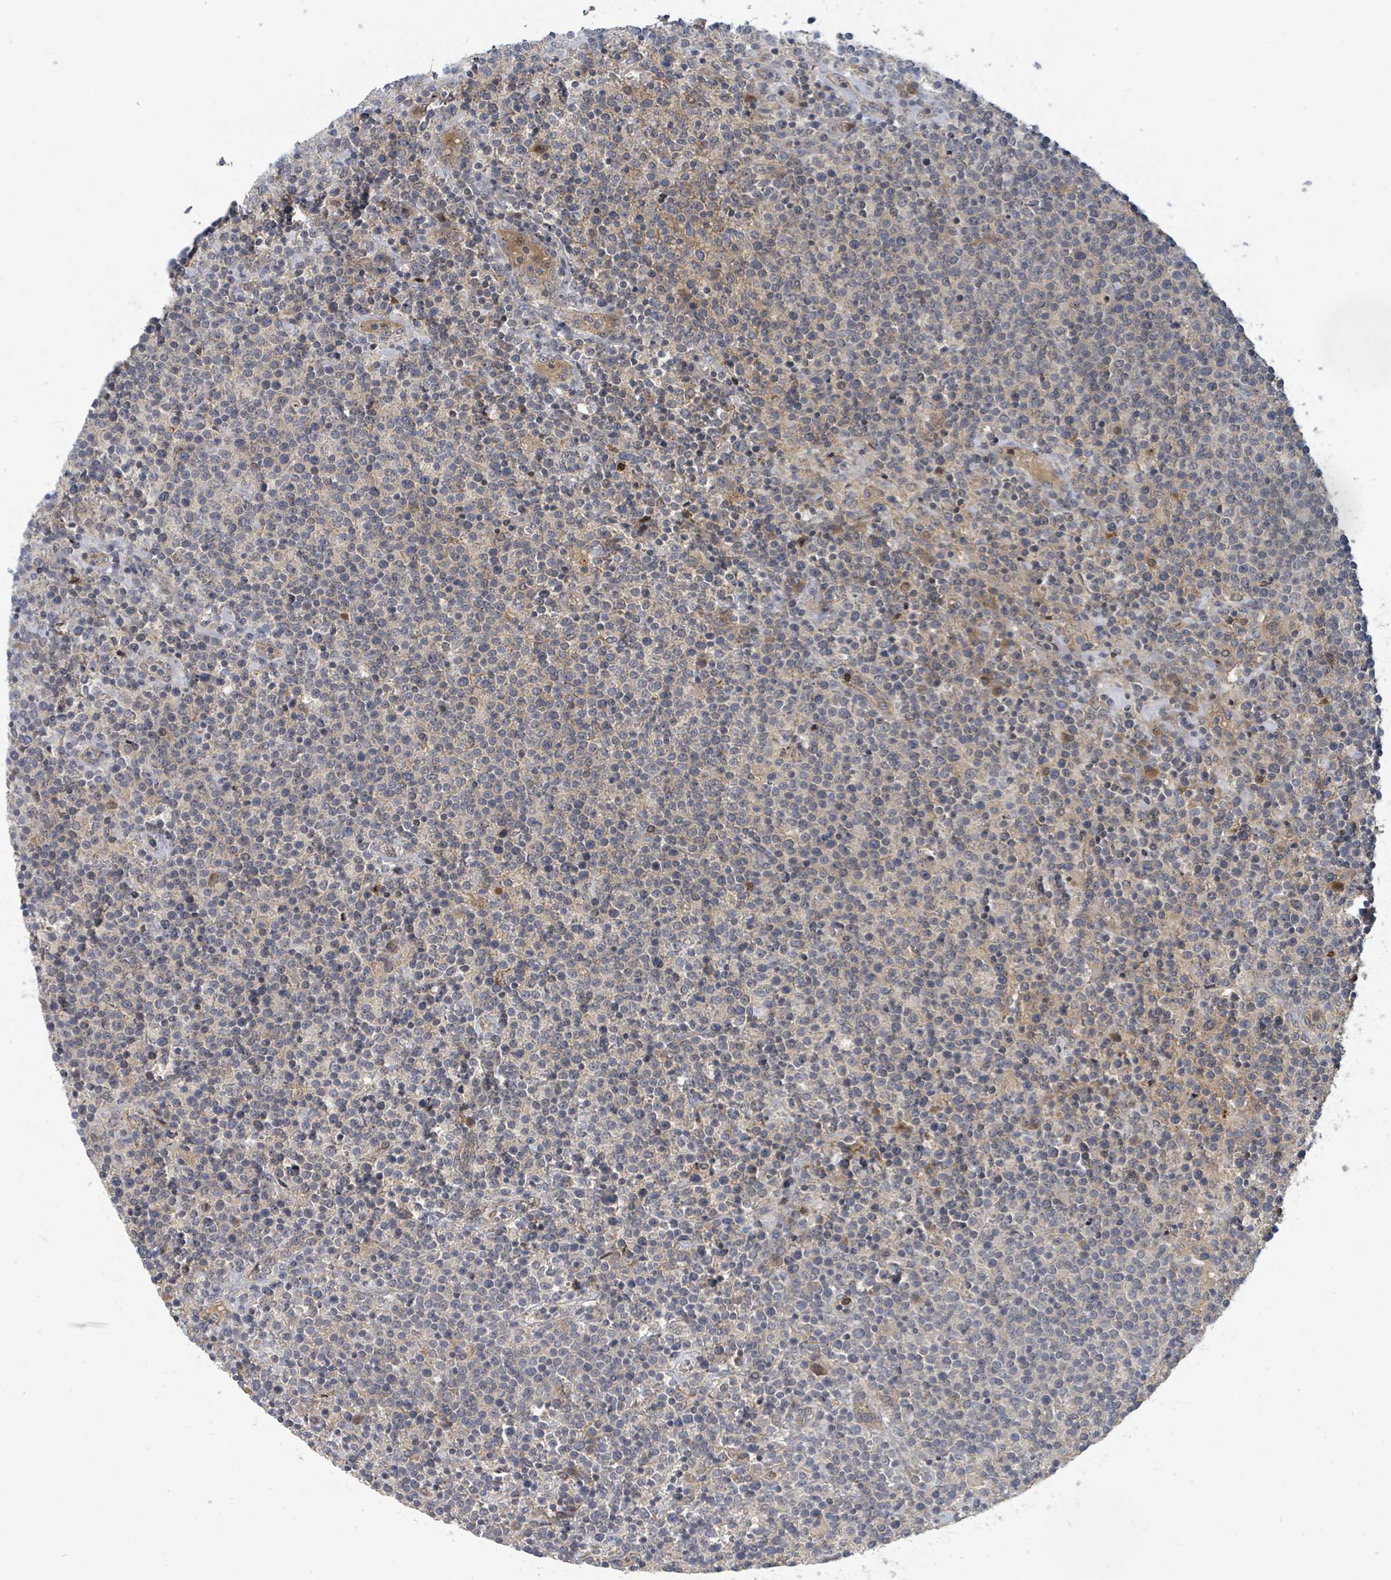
{"staining": {"intensity": "weak", "quantity": "<25%", "location": "cytoplasmic/membranous"}, "tissue": "lymphoma", "cell_type": "Tumor cells", "image_type": "cancer", "snomed": [{"axis": "morphology", "description": "Malignant lymphoma, non-Hodgkin's type, High grade"}, {"axis": "topography", "description": "Lymph node"}], "caption": "IHC of high-grade malignant lymphoma, non-Hodgkin's type exhibits no staining in tumor cells.", "gene": "CCDC121", "patient": {"sex": "male", "age": 61}}